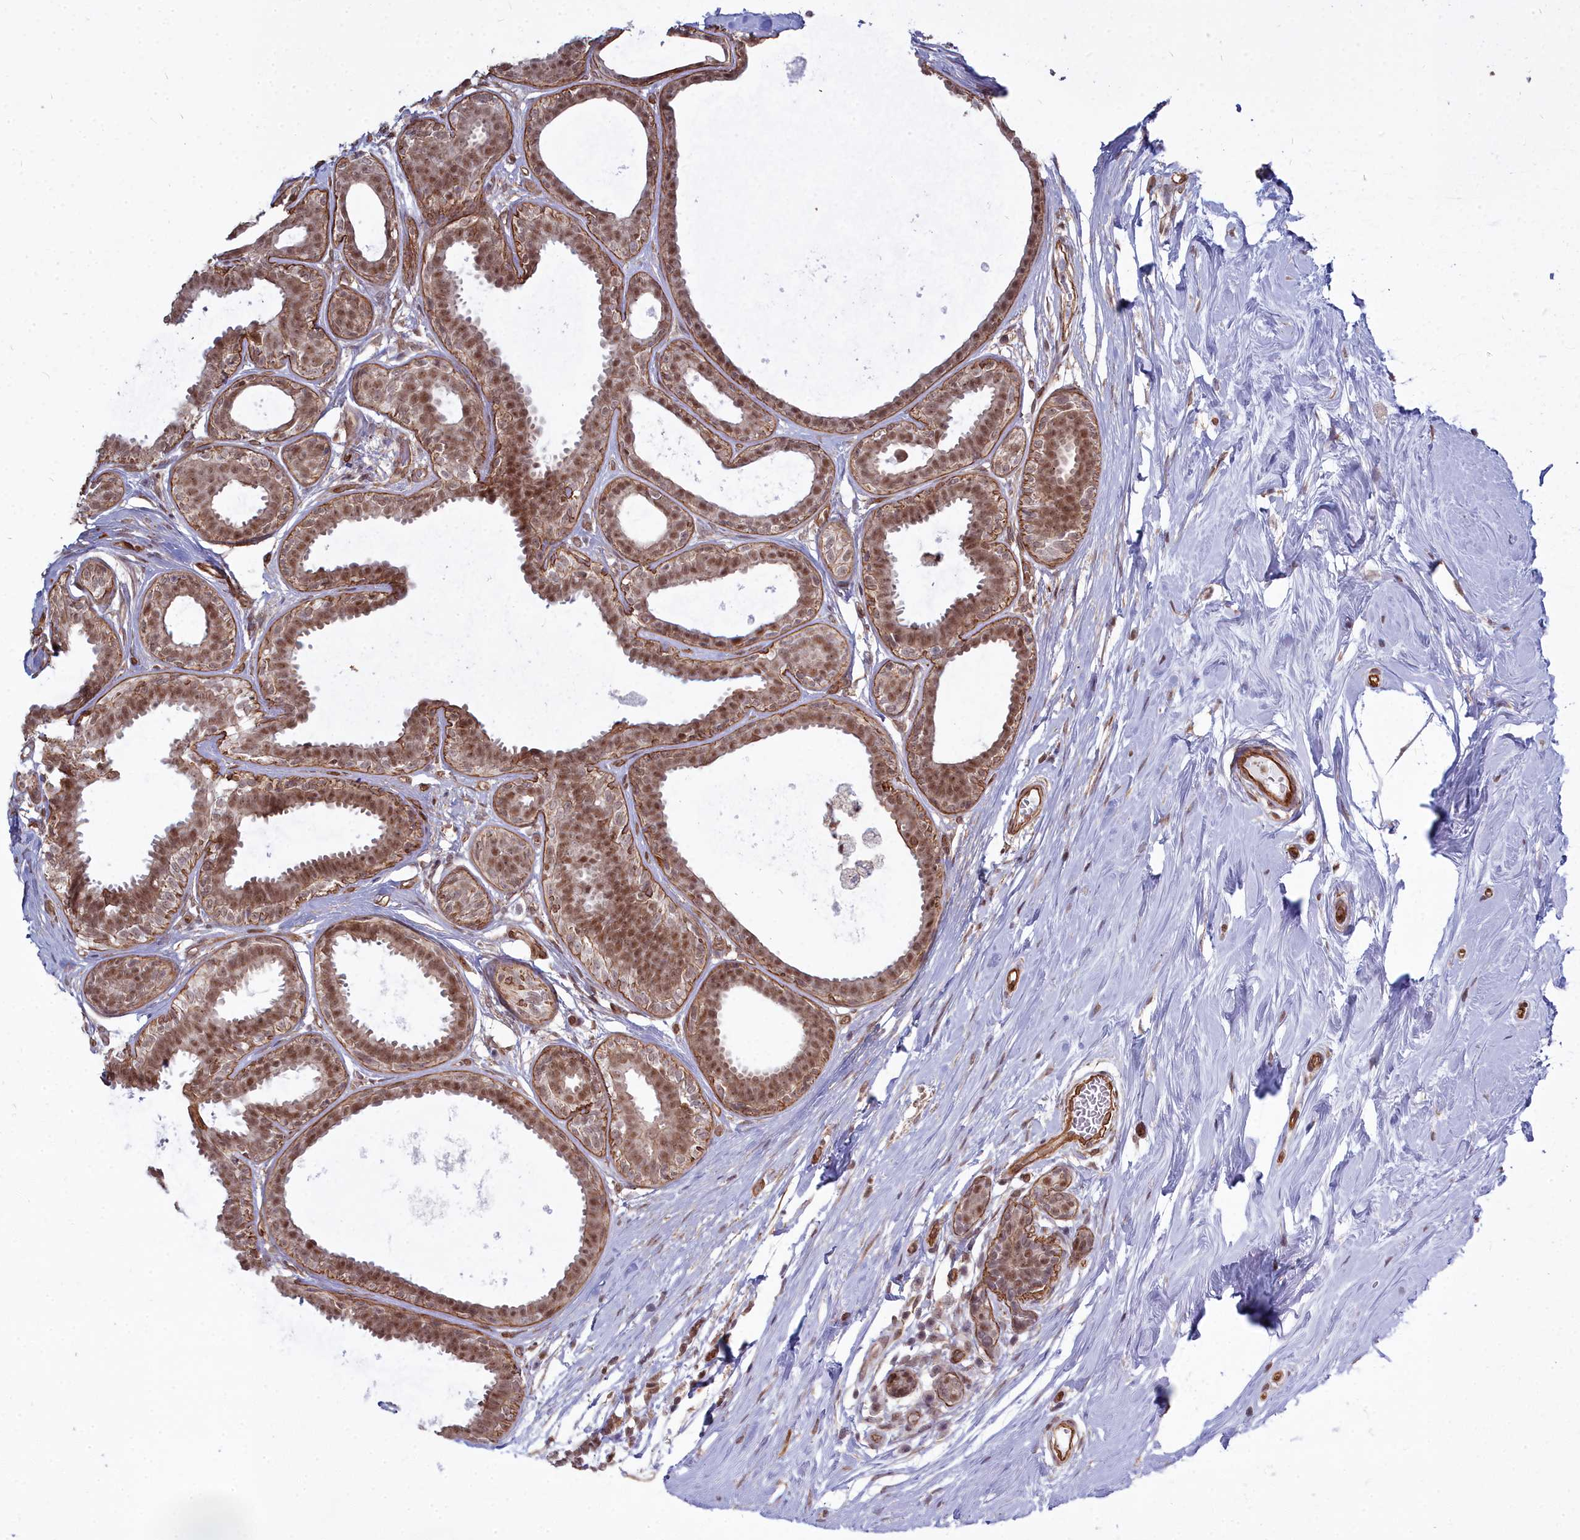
{"staining": {"intensity": "moderate", "quantity": ">75%", "location": "cytoplasmic/membranous,nuclear"}, "tissue": "breast cancer", "cell_type": "Tumor cells", "image_type": "cancer", "snomed": [{"axis": "morphology", "description": "Lobular carcinoma"}, {"axis": "topography", "description": "Breast"}], "caption": "Lobular carcinoma (breast) stained for a protein exhibits moderate cytoplasmic/membranous and nuclear positivity in tumor cells.", "gene": "YJU2", "patient": {"sex": "female", "age": 58}}